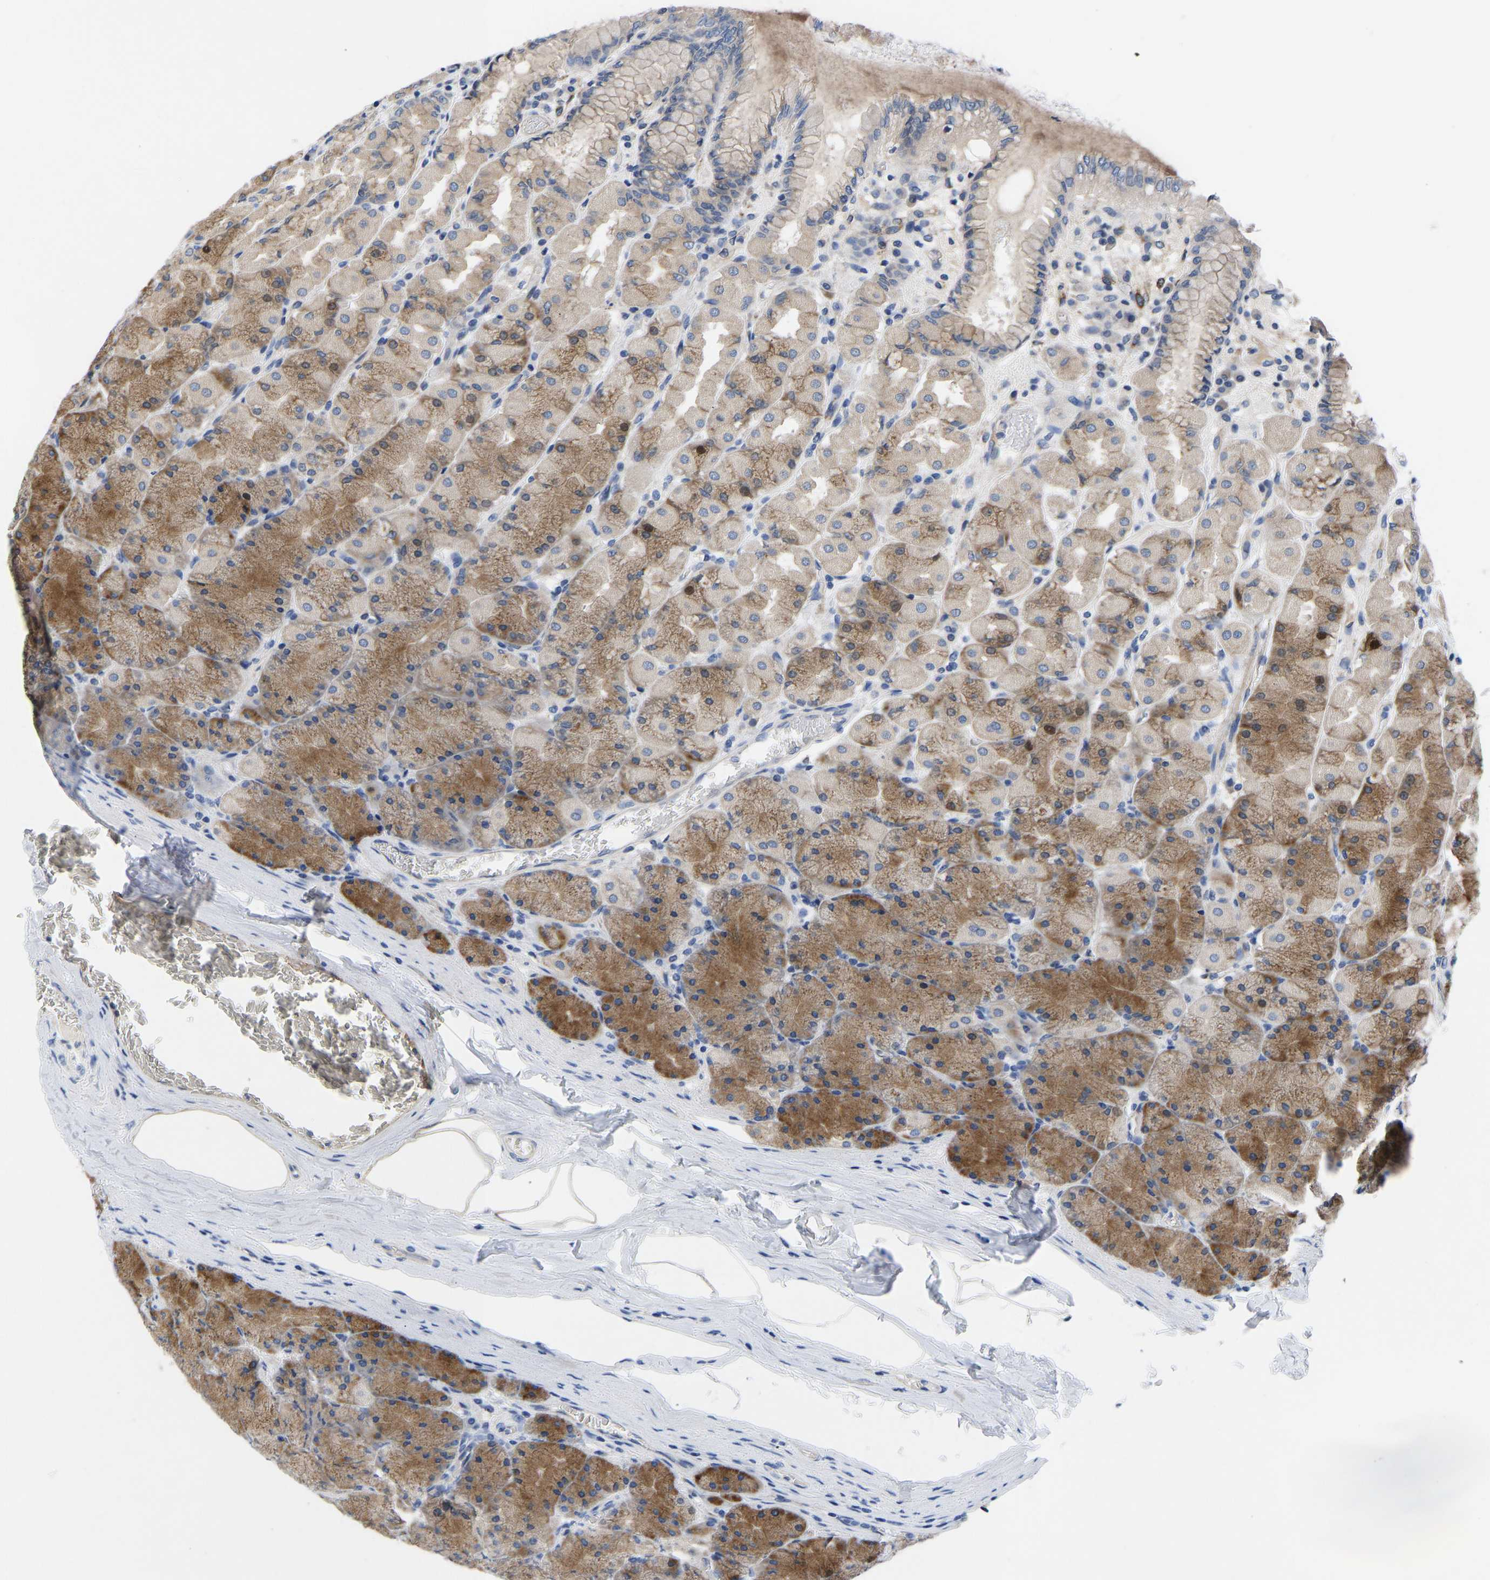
{"staining": {"intensity": "moderate", "quantity": ">75%", "location": "cytoplasmic/membranous"}, "tissue": "stomach", "cell_type": "Glandular cells", "image_type": "normal", "snomed": [{"axis": "morphology", "description": "Normal tissue, NOS"}, {"axis": "topography", "description": "Stomach, upper"}], "caption": "Immunohistochemical staining of unremarkable human stomach shows medium levels of moderate cytoplasmic/membranous positivity in approximately >75% of glandular cells.", "gene": "FRRS1", "patient": {"sex": "female", "age": 56}}